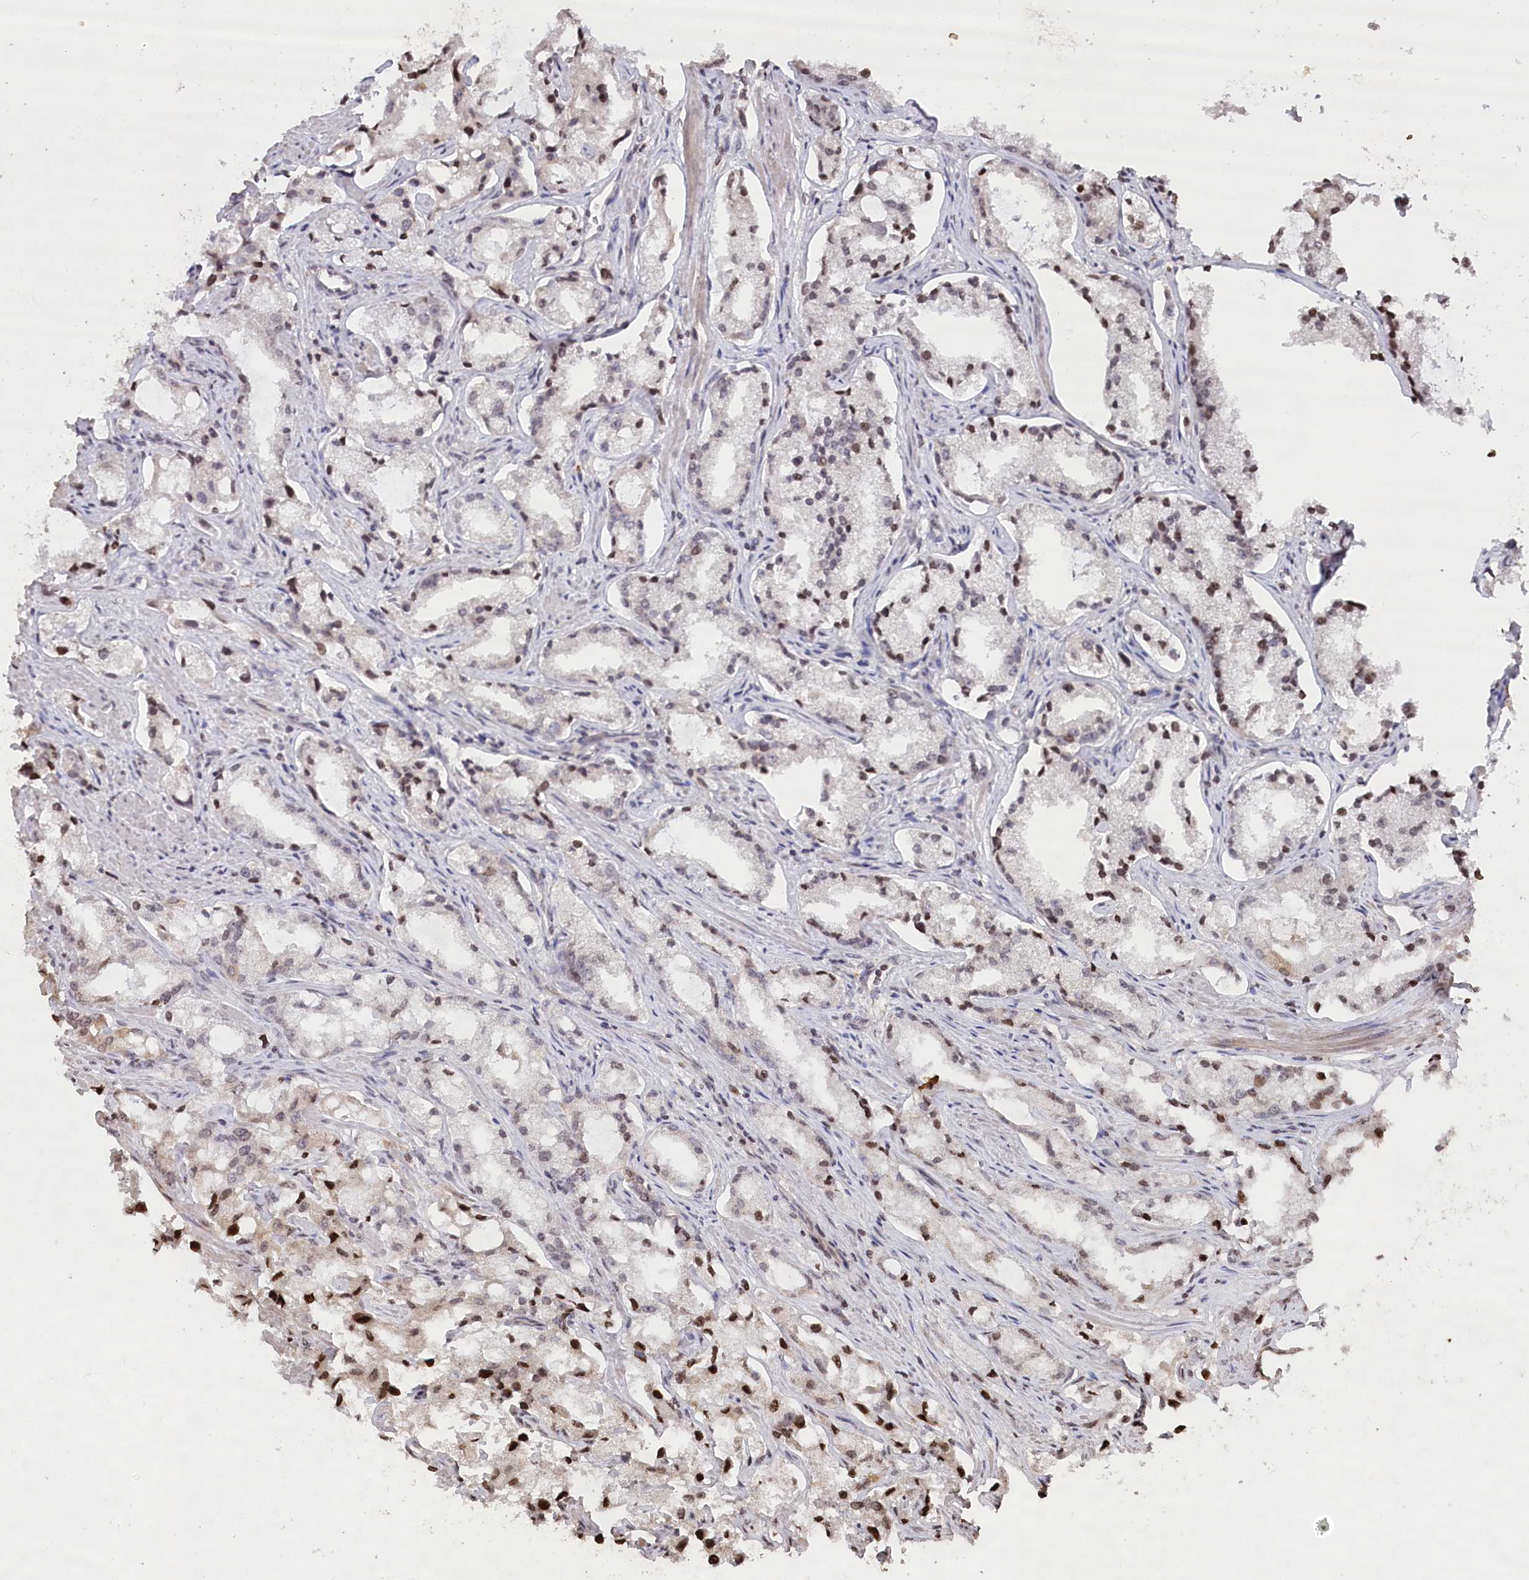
{"staining": {"intensity": "moderate", "quantity": "<25%", "location": "nuclear"}, "tissue": "prostate cancer", "cell_type": "Tumor cells", "image_type": "cancer", "snomed": [{"axis": "morphology", "description": "Adenocarcinoma, High grade"}, {"axis": "topography", "description": "Prostate"}], "caption": "Immunohistochemistry photomicrograph of neoplastic tissue: prostate high-grade adenocarcinoma stained using immunohistochemistry (IHC) exhibits low levels of moderate protein expression localized specifically in the nuclear of tumor cells, appearing as a nuclear brown color.", "gene": "CCSER2", "patient": {"sex": "male", "age": 66}}